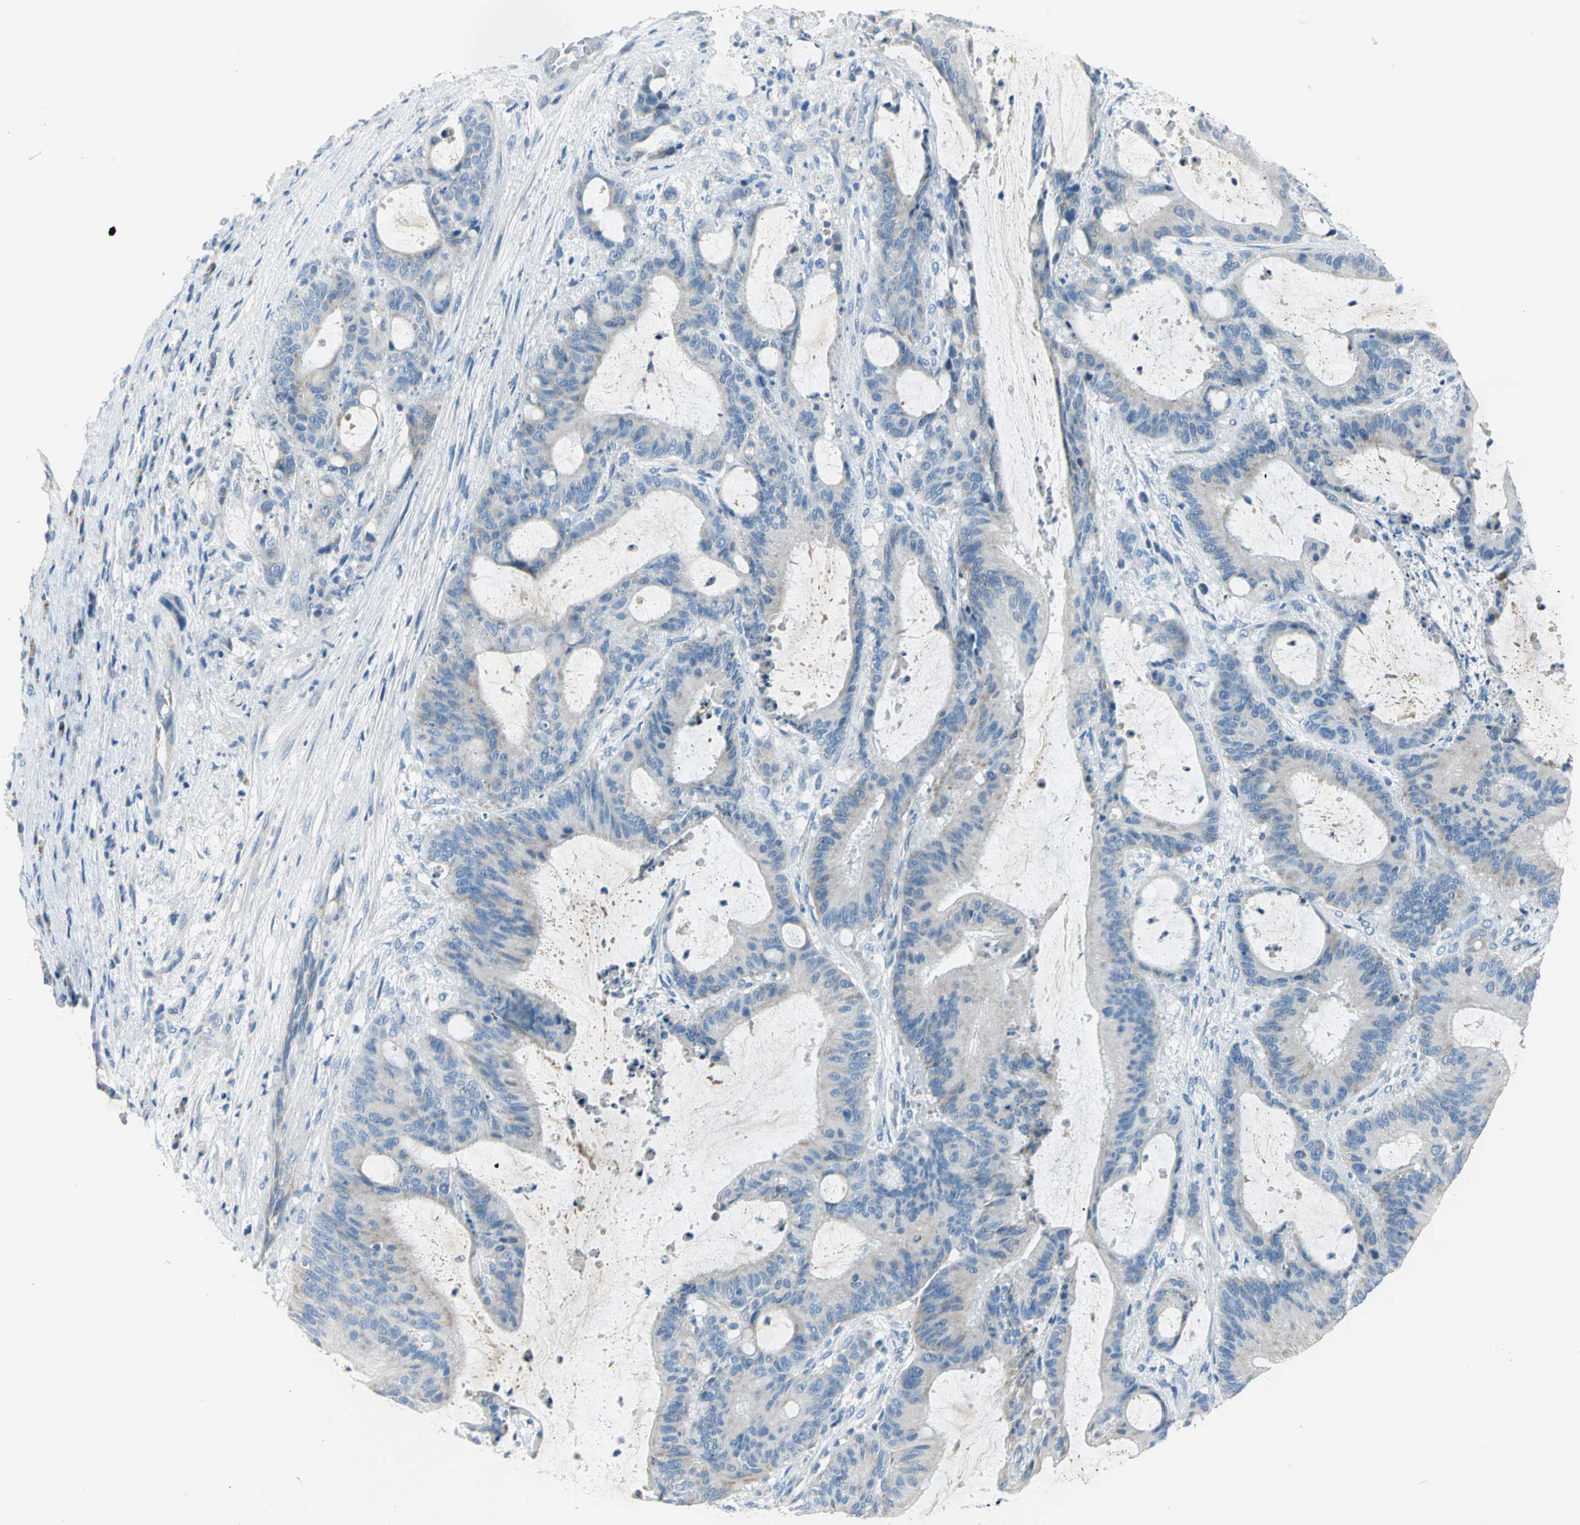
{"staining": {"intensity": "weak", "quantity": "25%-75%", "location": "cytoplasmic/membranous"}, "tissue": "liver cancer", "cell_type": "Tumor cells", "image_type": "cancer", "snomed": [{"axis": "morphology", "description": "Cholangiocarcinoma"}, {"axis": "topography", "description": "Liver"}], "caption": "An immunohistochemistry (IHC) histopathology image of tumor tissue is shown. Protein staining in brown shows weak cytoplasmic/membranous positivity in liver cancer within tumor cells. The protein is stained brown, and the nuclei are stained in blue (DAB IHC with brightfield microscopy, high magnification).", "gene": "ALOX15", "patient": {"sex": "female", "age": 73}}